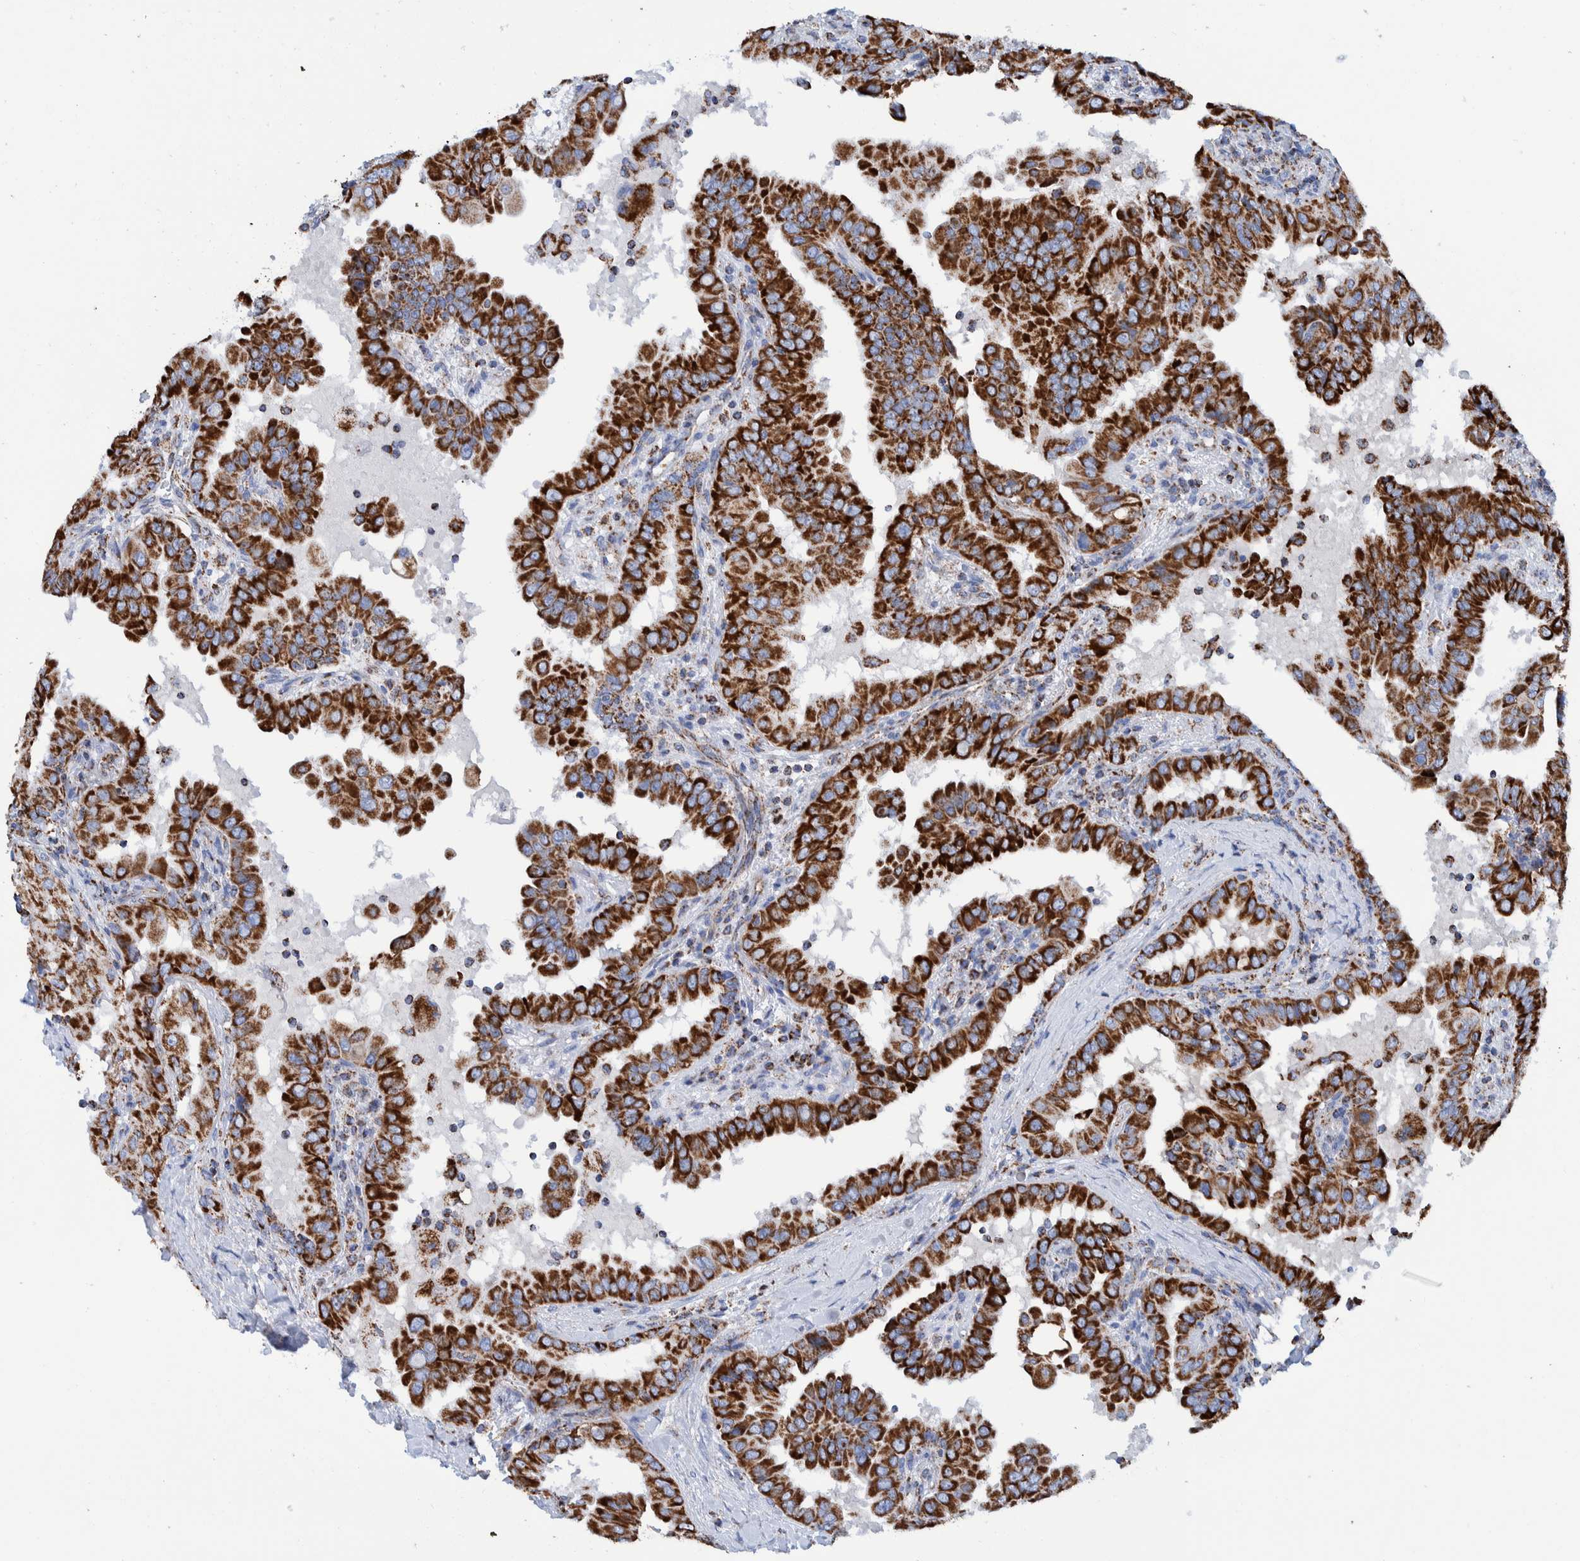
{"staining": {"intensity": "strong", "quantity": ">75%", "location": "cytoplasmic/membranous"}, "tissue": "thyroid cancer", "cell_type": "Tumor cells", "image_type": "cancer", "snomed": [{"axis": "morphology", "description": "Papillary adenocarcinoma, NOS"}, {"axis": "topography", "description": "Thyroid gland"}], "caption": "Immunohistochemical staining of human thyroid cancer (papillary adenocarcinoma) shows high levels of strong cytoplasmic/membranous protein positivity in about >75% of tumor cells. Using DAB (3,3'-diaminobenzidine) (brown) and hematoxylin (blue) stains, captured at high magnification using brightfield microscopy.", "gene": "DECR1", "patient": {"sex": "male", "age": 33}}